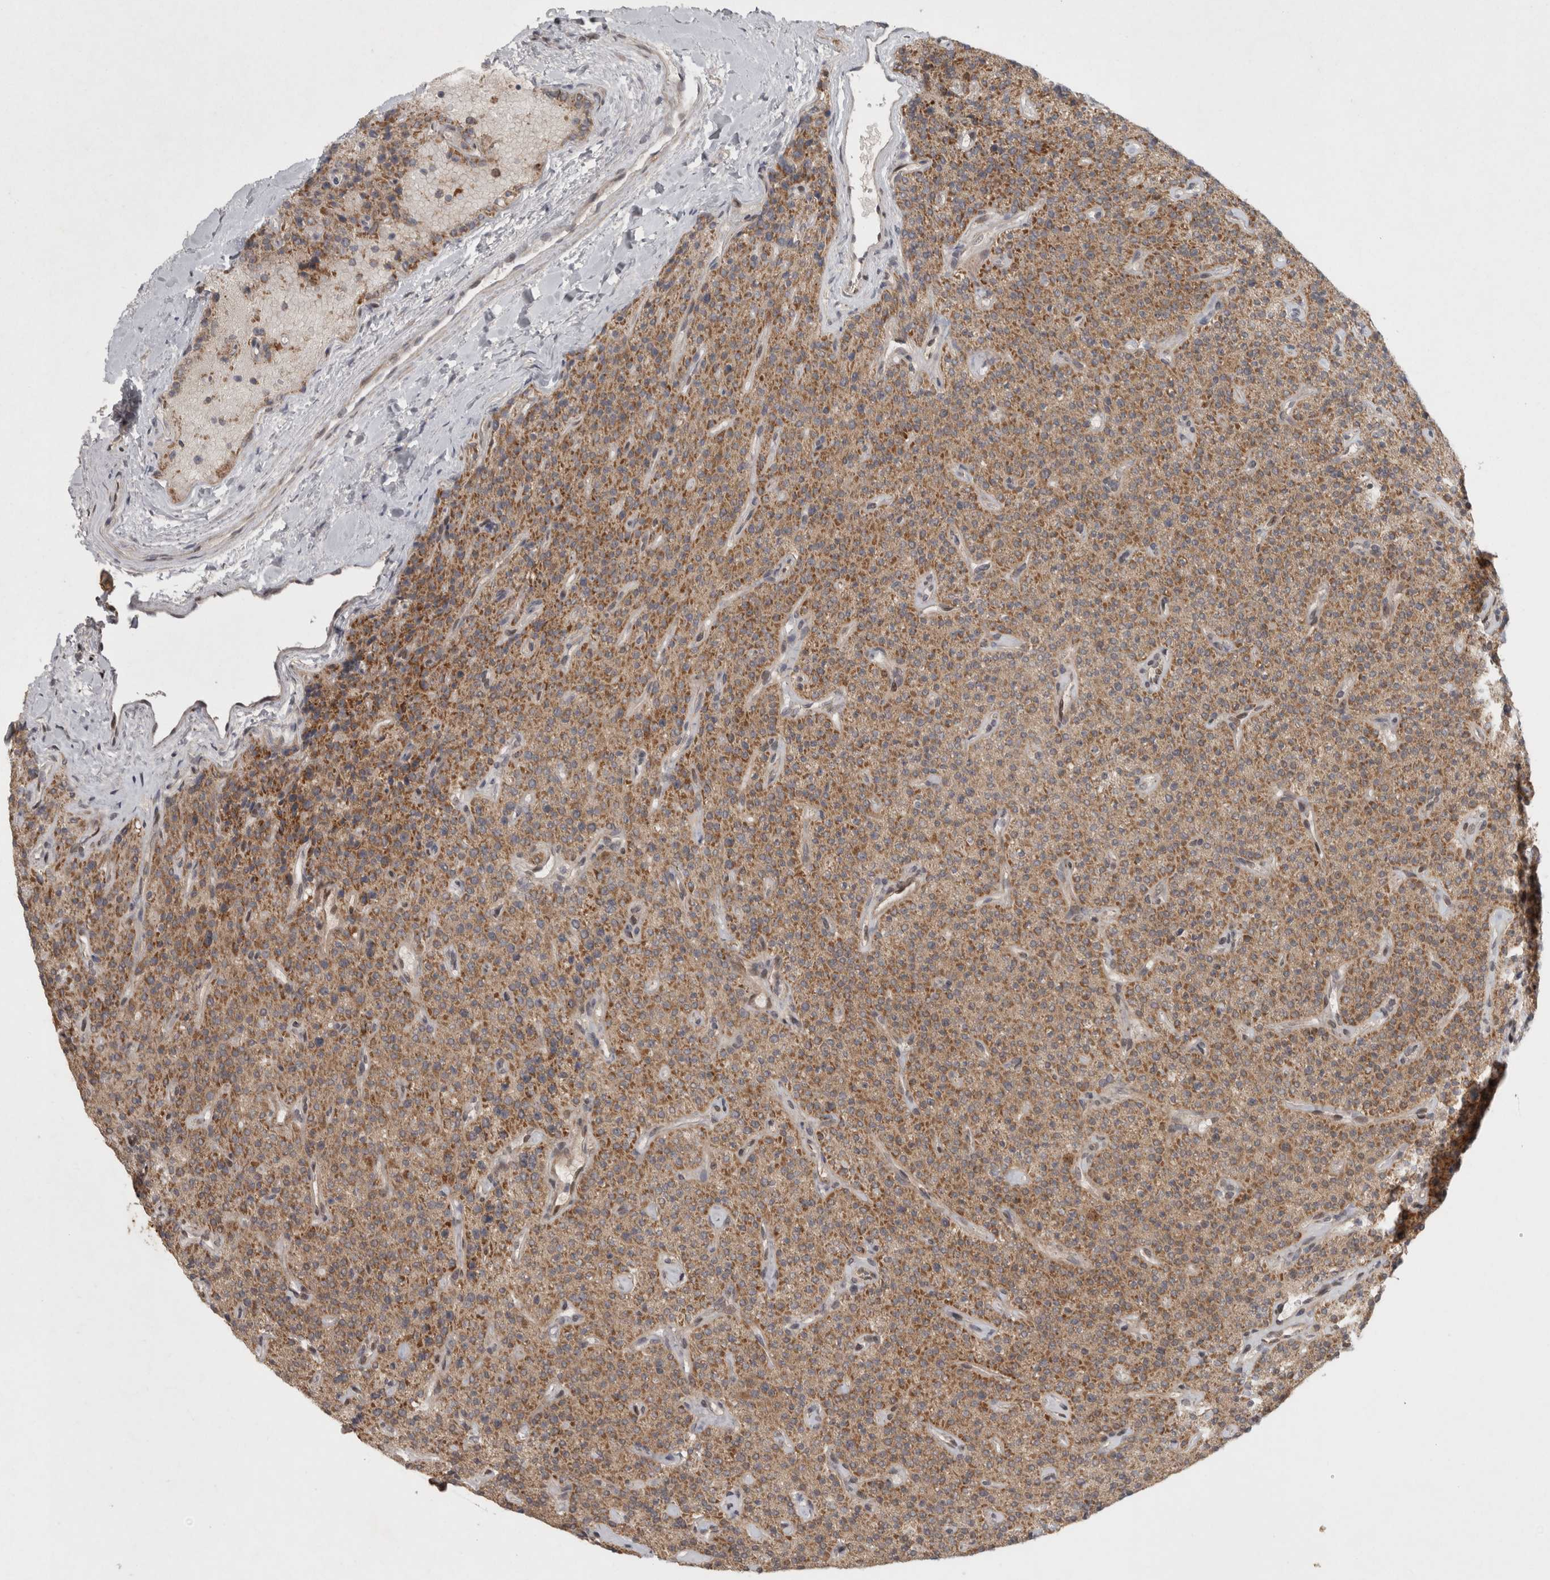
{"staining": {"intensity": "moderate", "quantity": ">75%", "location": "cytoplasmic/membranous,nuclear"}, "tissue": "parathyroid gland", "cell_type": "Glandular cells", "image_type": "normal", "snomed": [{"axis": "morphology", "description": "Normal tissue, NOS"}, {"axis": "topography", "description": "Parathyroid gland"}], "caption": "Parathyroid gland stained with DAB immunohistochemistry demonstrates medium levels of moderate cytoplasmic/membranous,nuclear expression in about >75% of glandular cells.", "gene": "KDM8", "patient": {"sex": "male", "age": 46}}